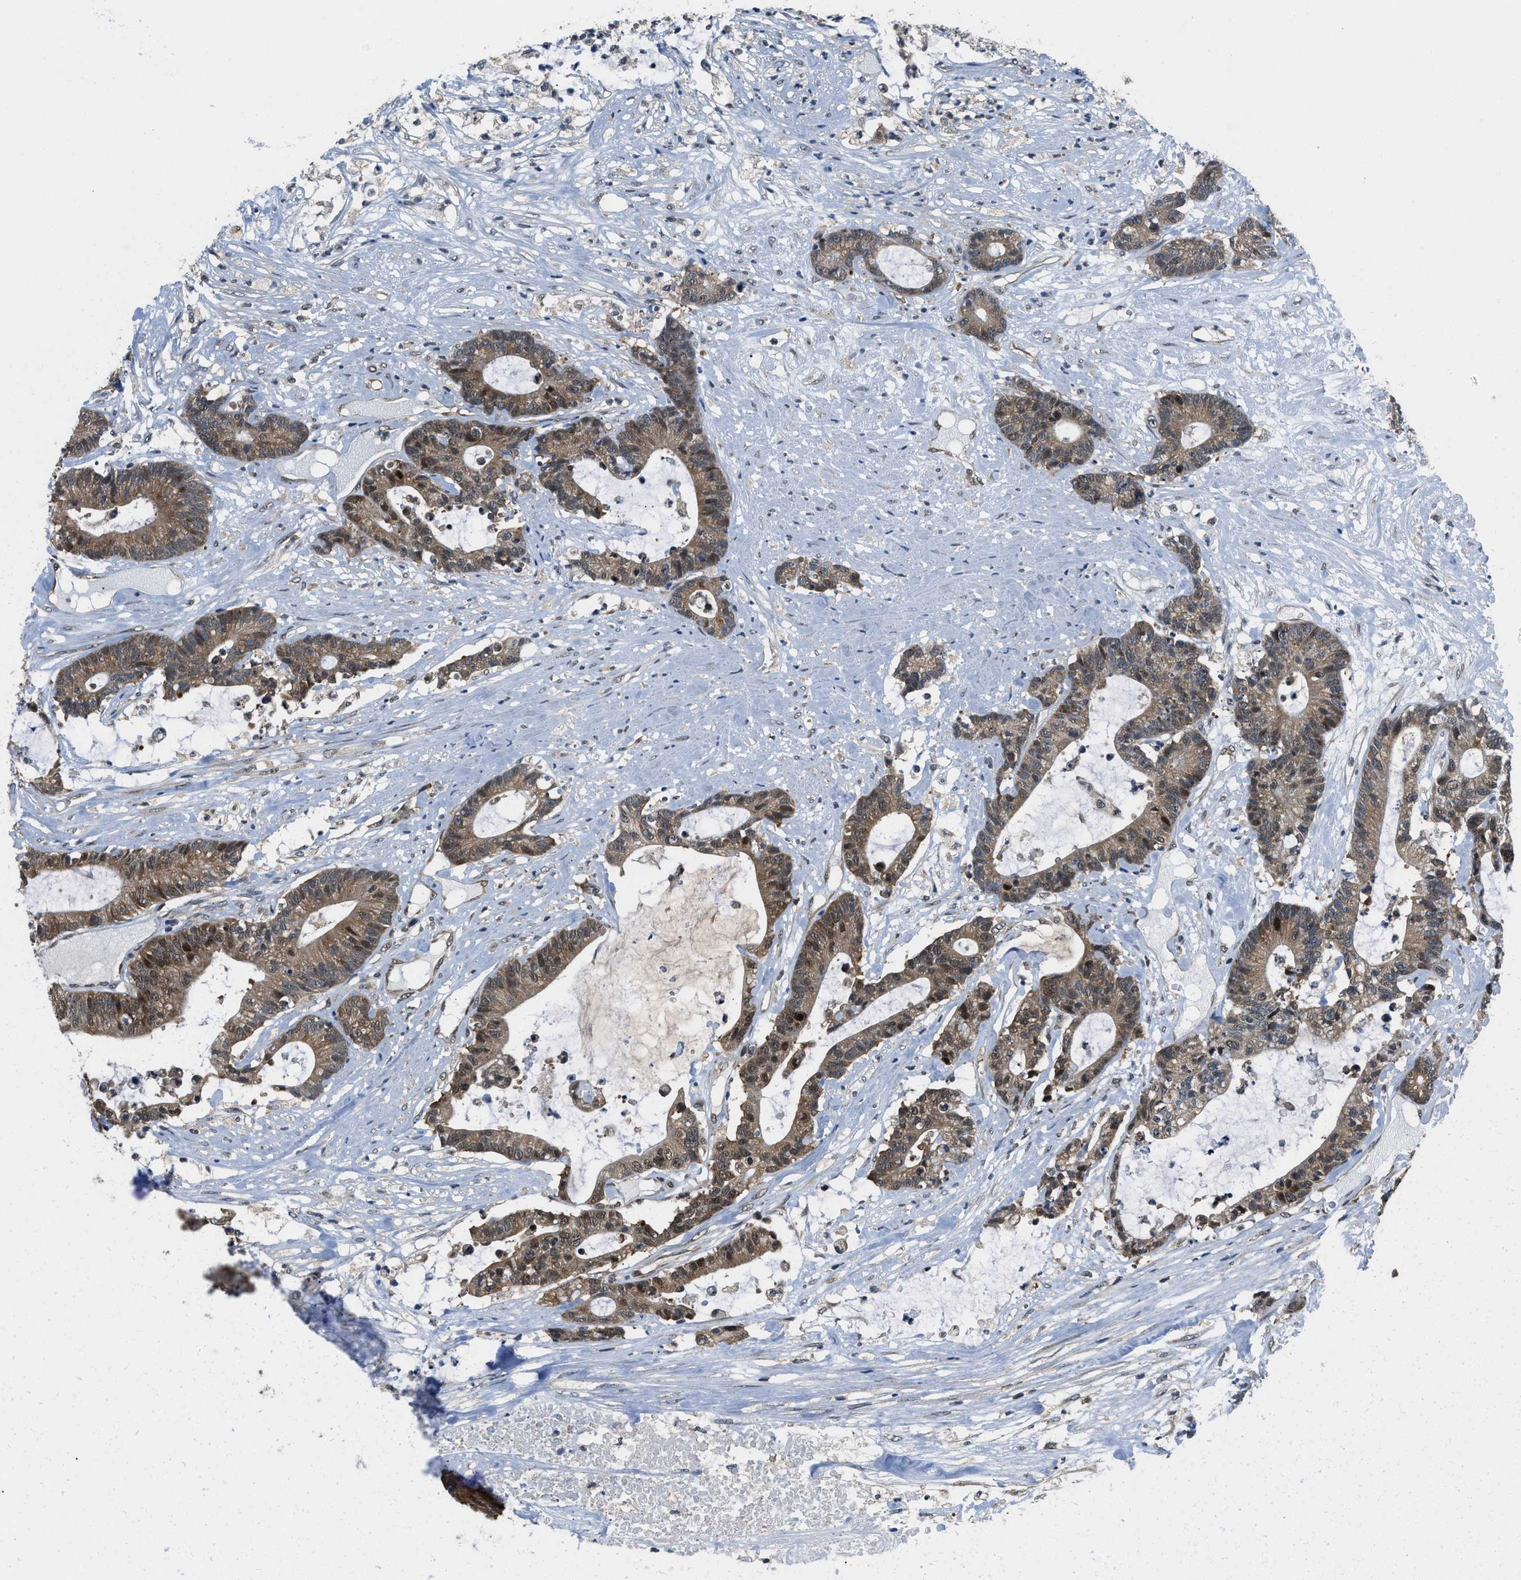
{"staining": {"intensity": "moderate", "quantity": "25%-75%", "location": "cytoplasmic/membranous,nuclear"}, "tissue": "colorectal cancer", "cell_type": "Tumor cells", "image_type": "cancer", "snomed": [{"axis": "morphology", "description": "Adenocarcinoma, NOS"}, {"axis": "topography", "description": "Colon"}], "caption": "Colorectal adenocarcinoma tissue displays moderate cytoplasmic/membranous and nuclear staining in about 25%-75% of tumor cells The staining was performed using DAB to visualize the protein expression in brown, while the nuclei were stained in blue with hematoxylin (Magnification: 20x).", "gene": "ATF7IP", "patient": {"sex": "female", "age": 84}}